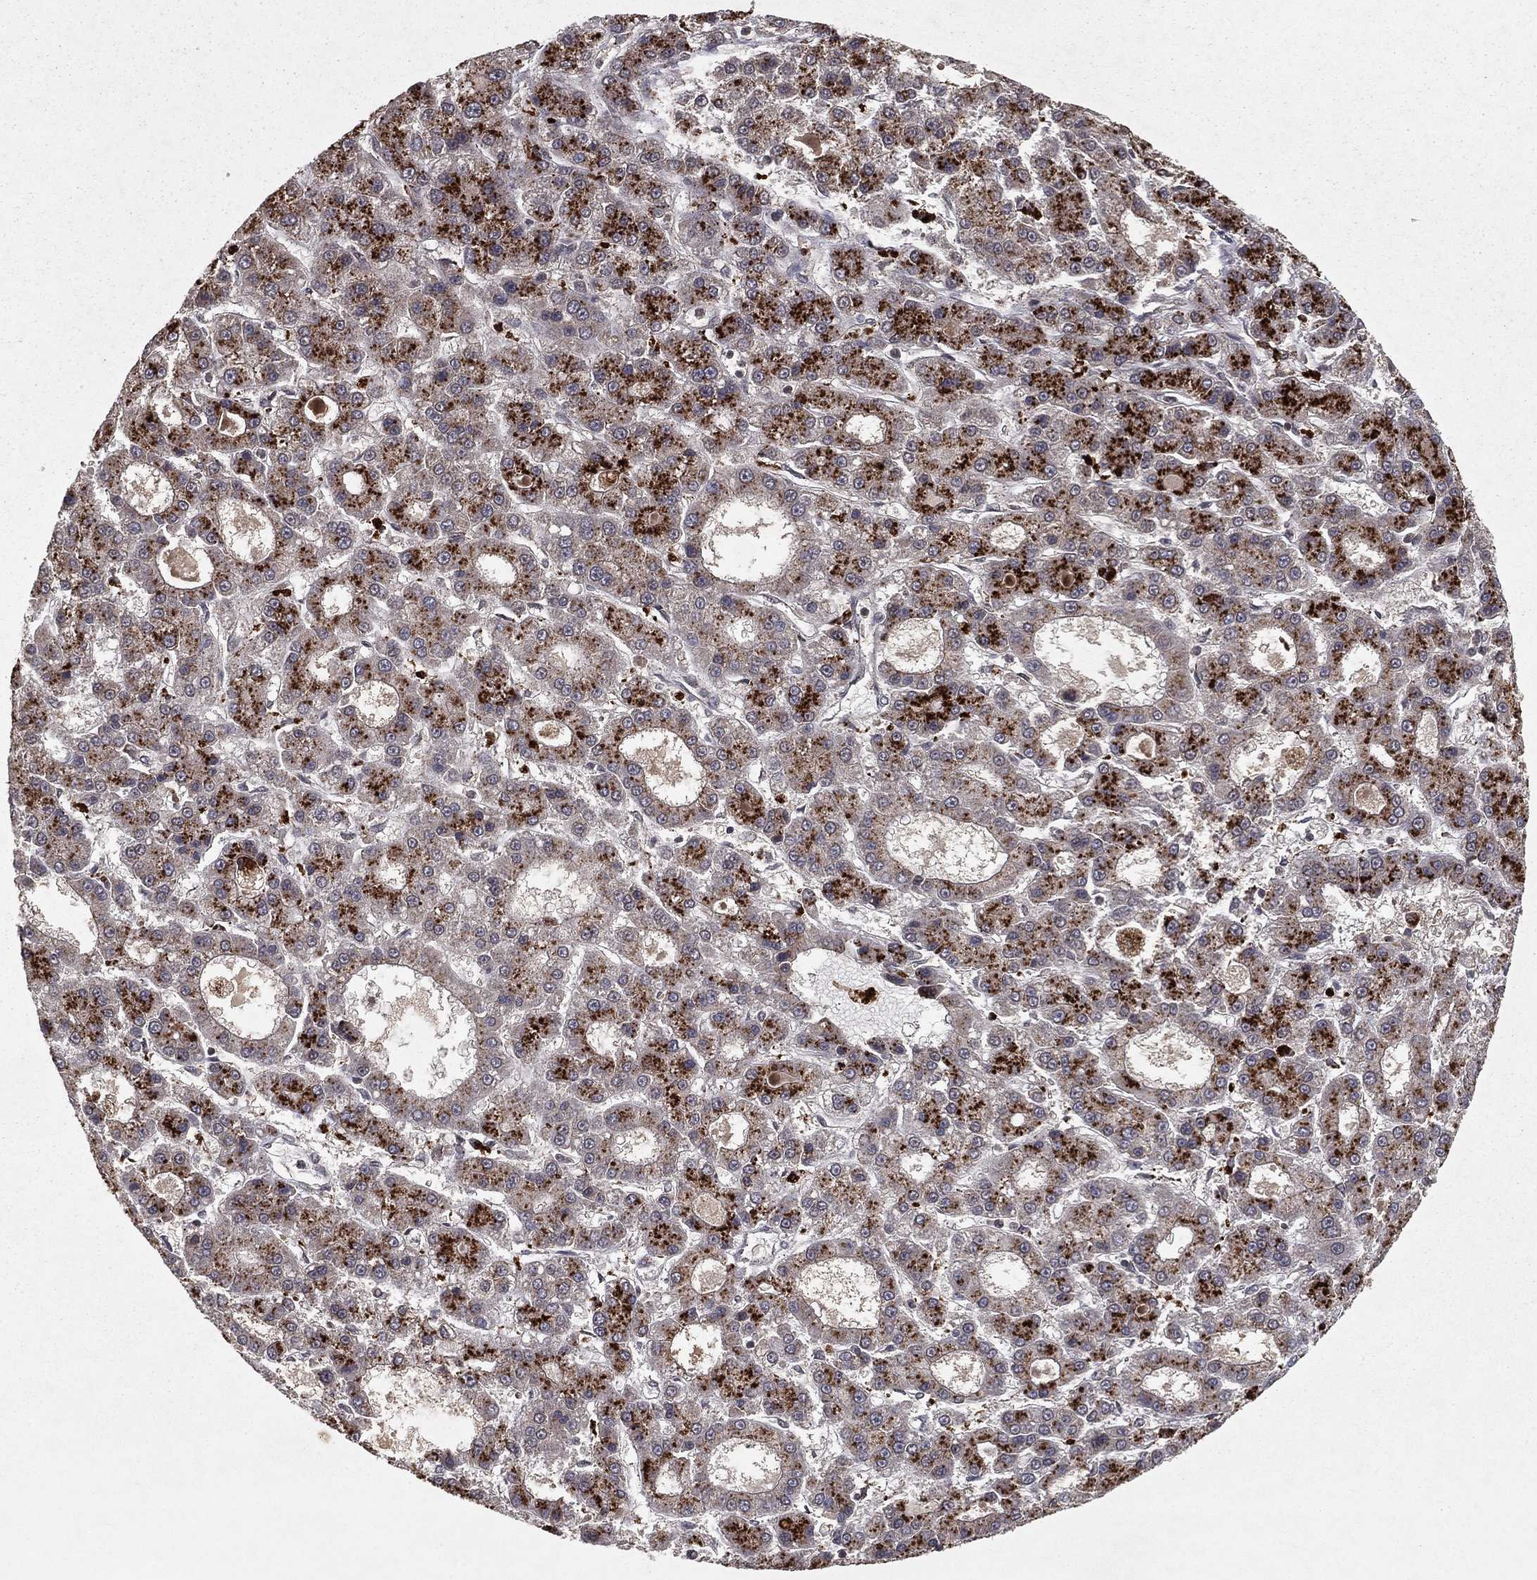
{"staining": {"intensity": "strong", "quantity": "<25%", "location": "cytoplasmic/membranous"}, "tissue": "liver cancer", "cell_type": "Tumor cells", "image_type": "cancer", "snomed": [{"axis": "morphology", "description": "Carcinoma, Hepatocellular, NOS"}, {"axis": "topography", "description": "Liver"}], "caption": "IHC (DAB) staining of liver cancer (hepatocellular carcinoma) exhibits strong cytoplasmic/membranous protein positivity in approximately <25% of tumor cells.", "gene": "ZDHHC15", "patient": {"sex": "male", "age": 70}}